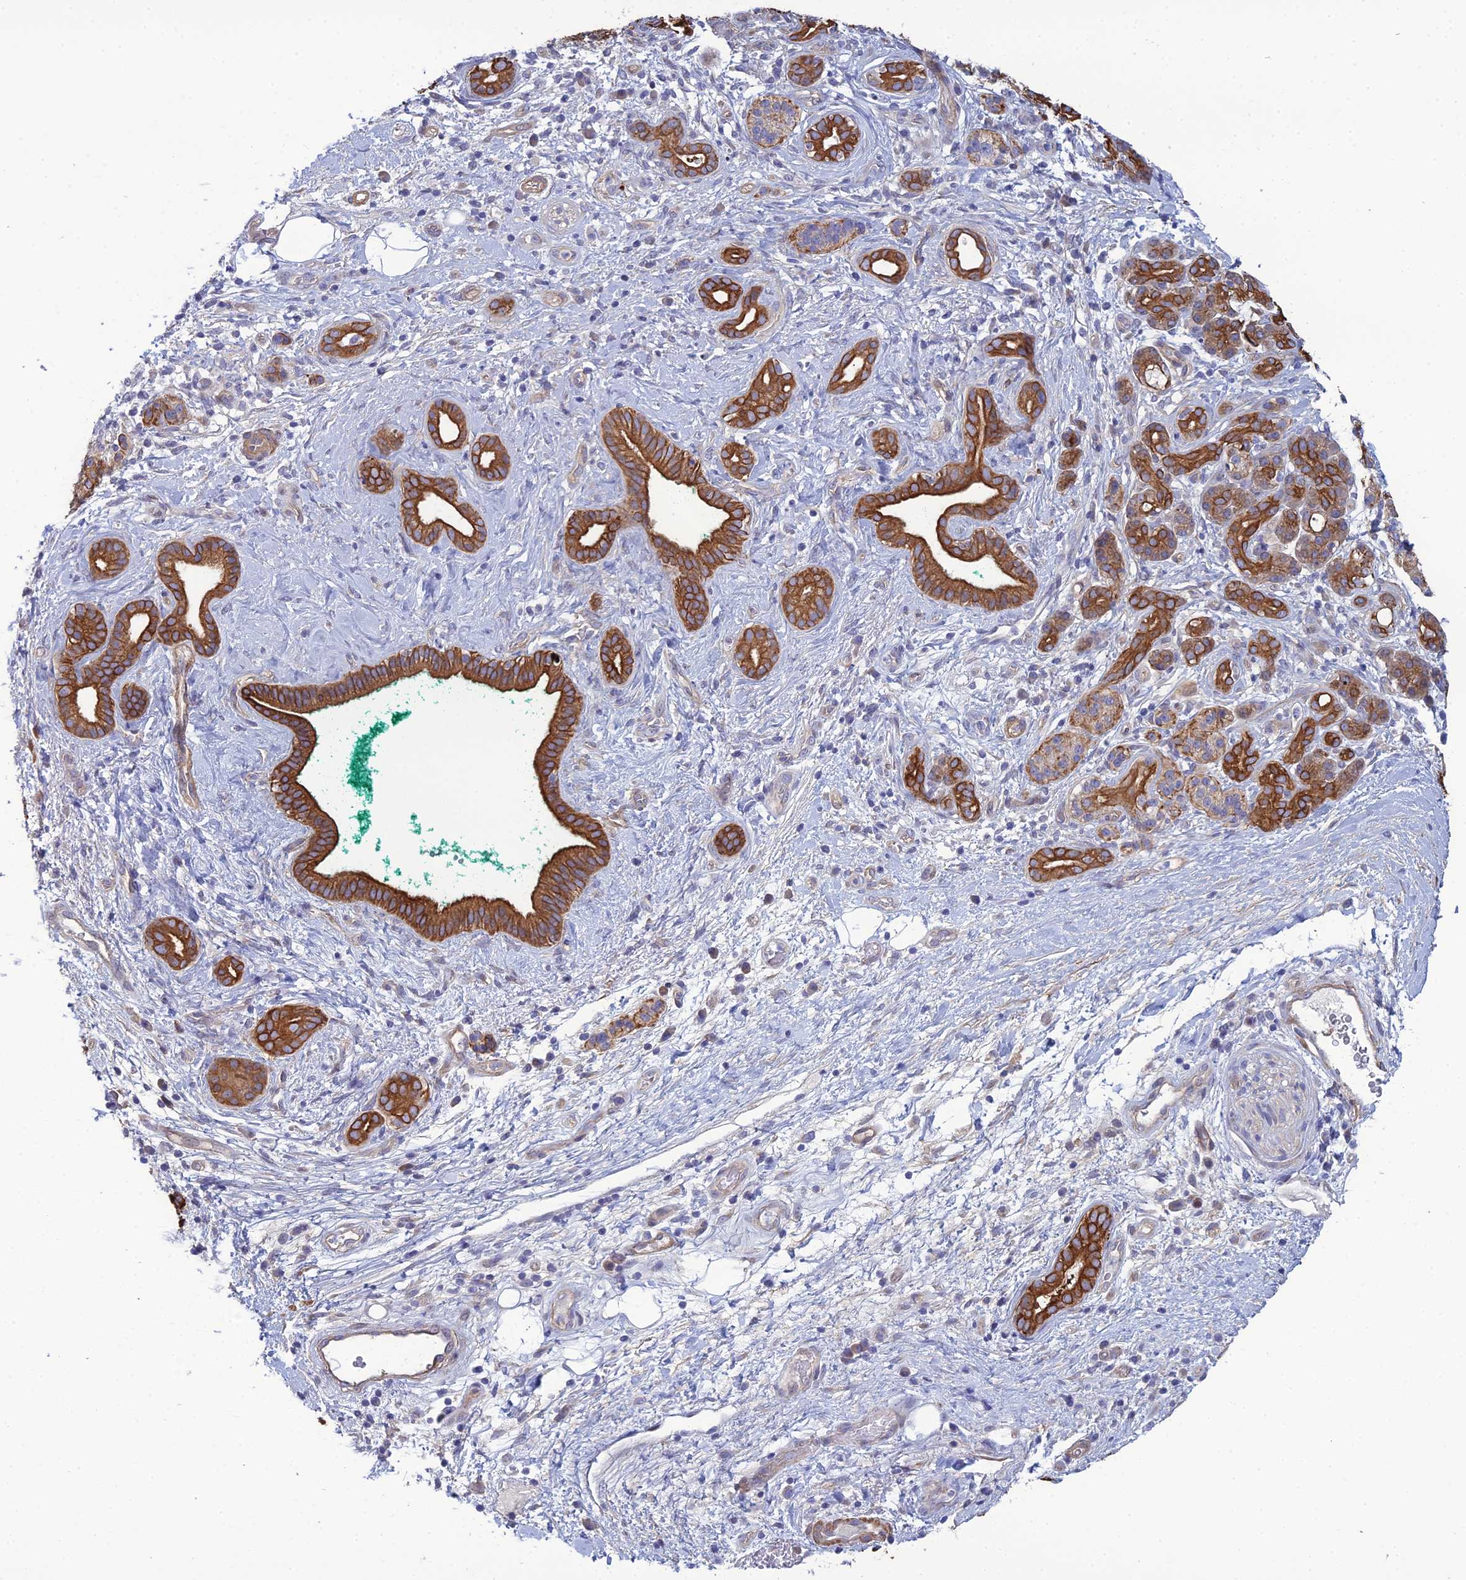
{"staining": {"intensity": "moderate", "quantity": ">75%", "location": "cytoplasmic/membranous"}, "tissue": "pancreatic cancer", "cell_type": "Tumor cells", "image_type": "cancer", "snomed": [{"axis": "morphology", "description": "Adenocarcinoma, NOS"}, {"axis": "topography", "description": "Pancreas"}], "caption": "This is a histology image of immunohistochemistry staining of pancreatic cancer, which shows moderate staining in the cytoplasmic/membranous of tumor cells.", "gene": "LZTS2", "patient": {"sex": "male", "age": 78}}